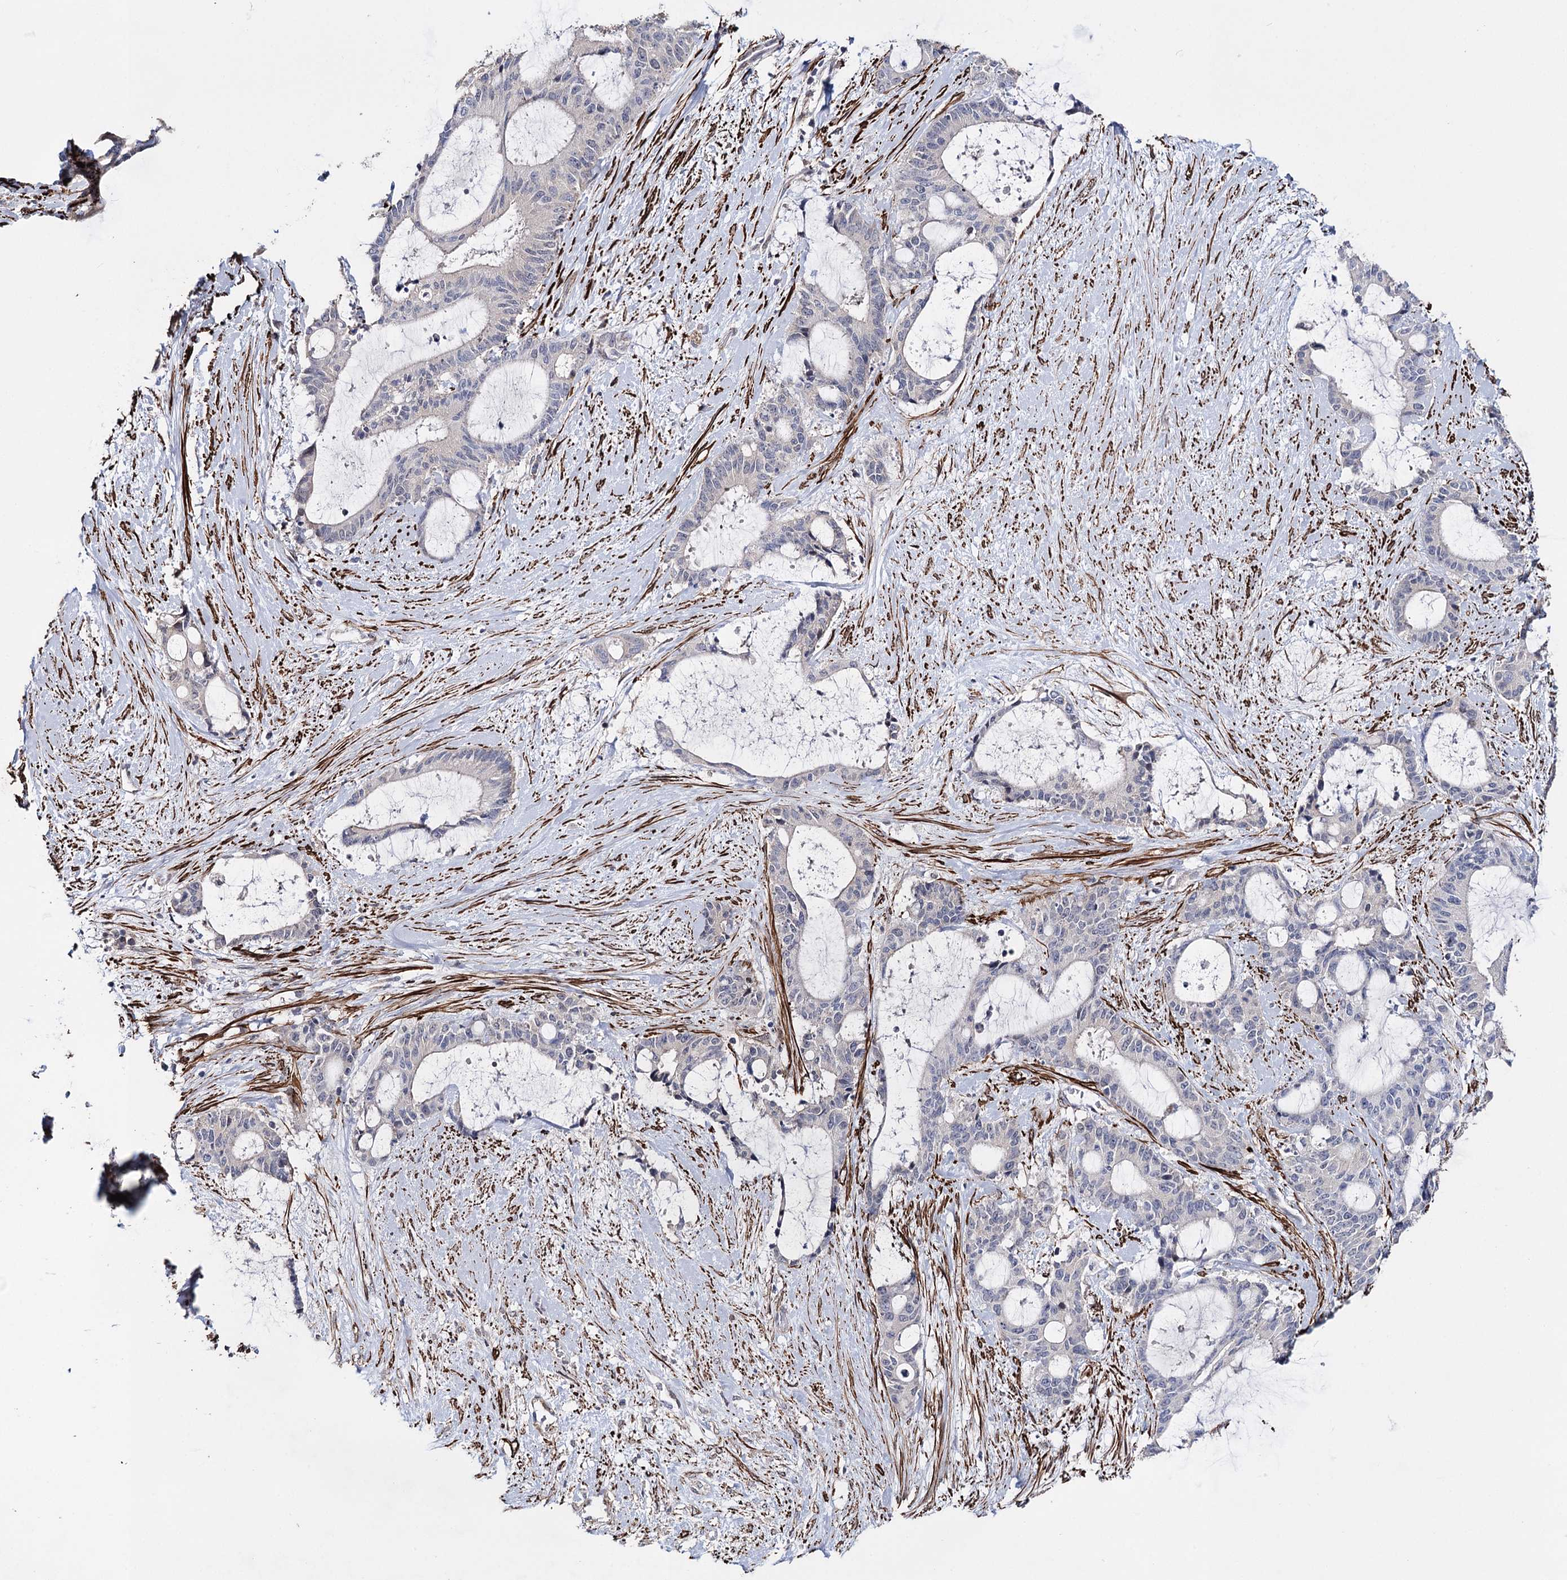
{"staining": {"intensity": "negative", "quantity": "none", "location": "none"}, "tissue": "liver cancer", "cell_type": "Tumor cells", "image_type": "cancer", "snomed": [{"axis": "morphology", "description": "Normal tissue, NOS"}, {"axis": "morphology", "description": "Cholangiocarcinoma"}, {"axis": "topography", "description": "Liver"}, {"axis": "topography", "description": "Peripheral nerve tissue"}], "caption": "High power microscopy image of an immunohistochemistry micrograph of liver cancer (cholangiocarcinoma), revealing no significant staining in tumor cells.", "gene": "CFAP46", "patient": {"sex": "female", "age": 73}}